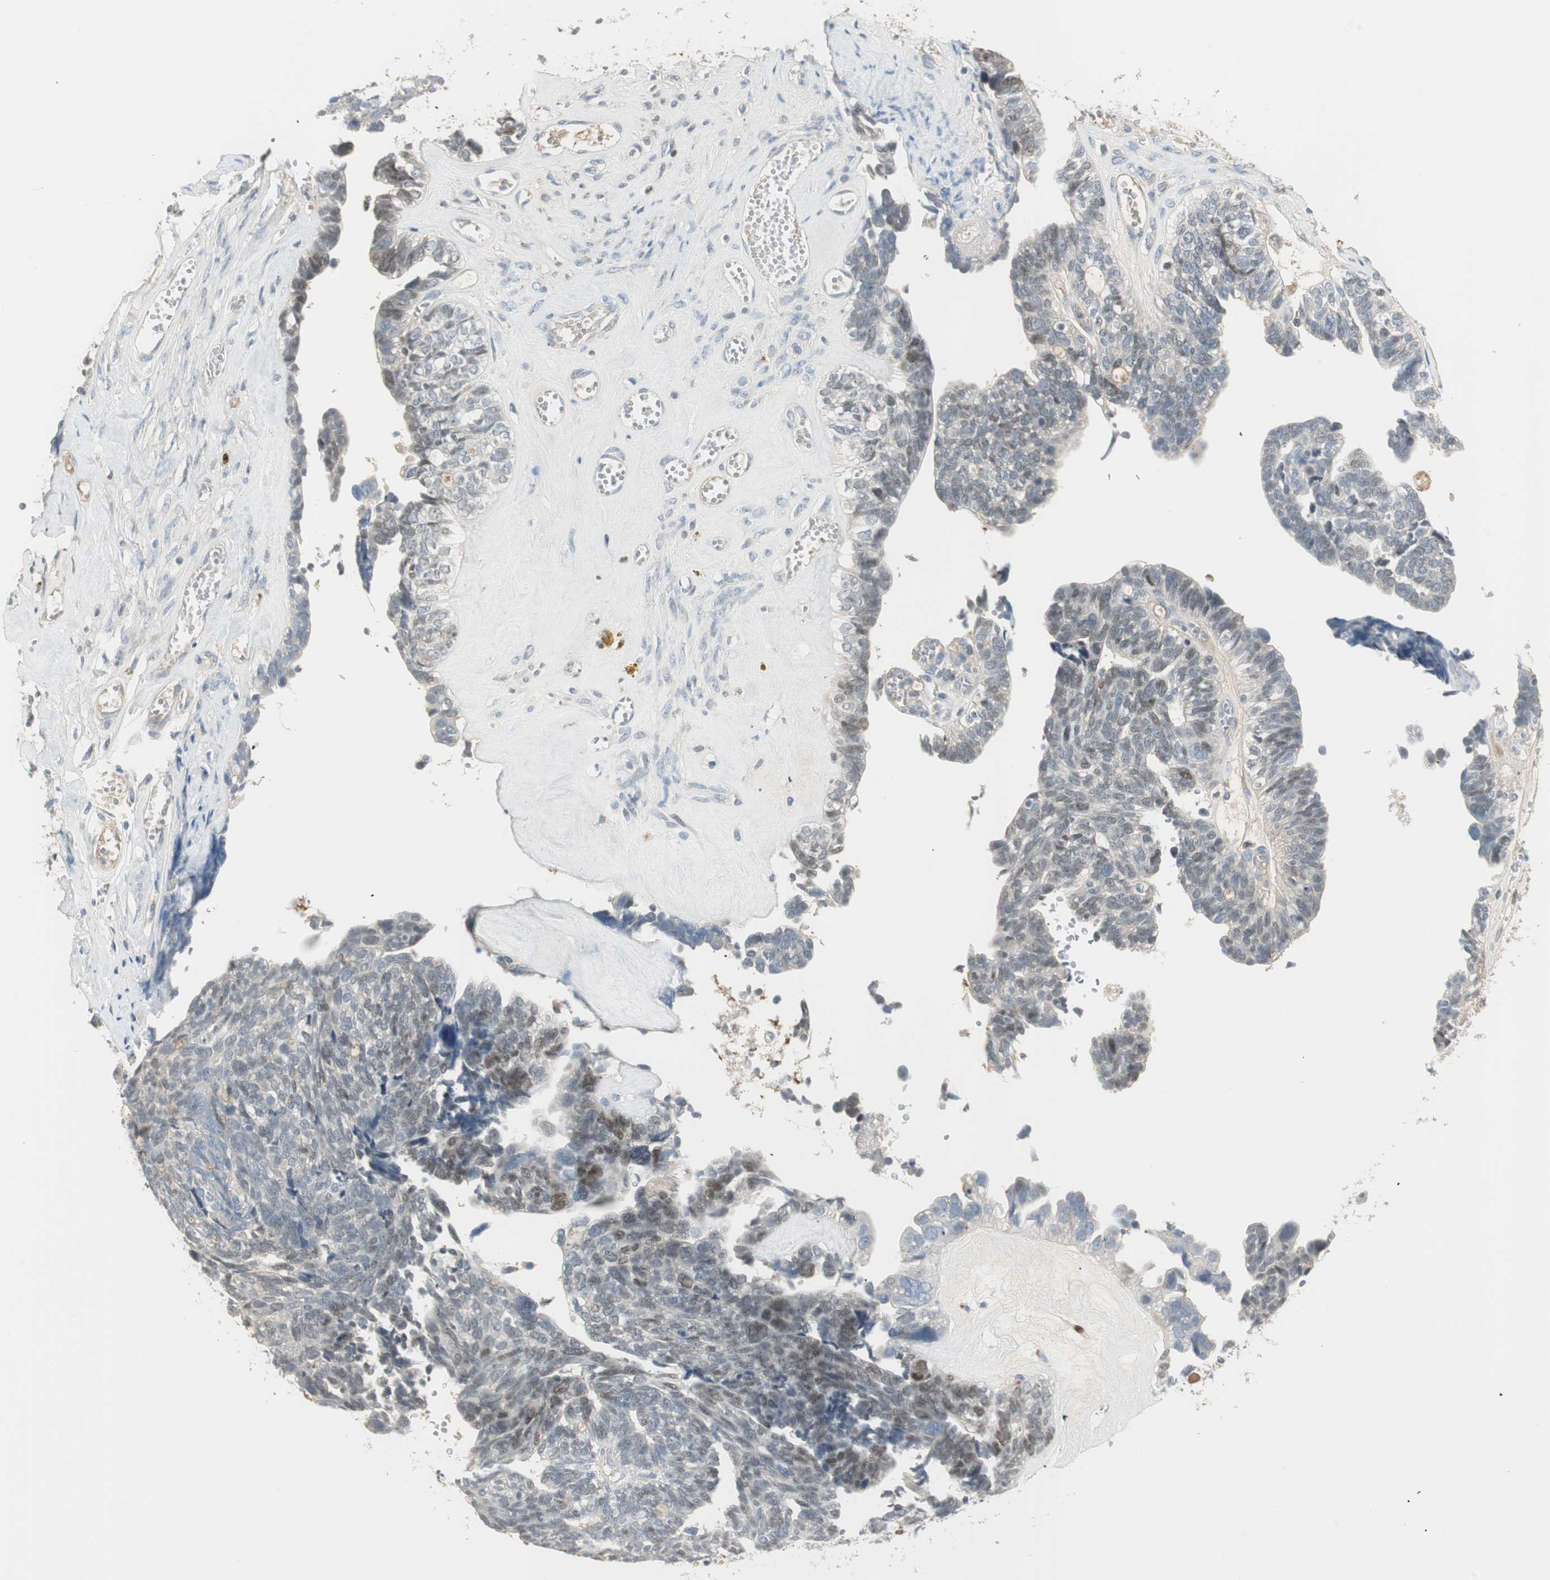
{"staining": {"intensity": "weak", "quantity": "25%-75%", "location": "nuclear"}, "tissue": "ovarian cancer", "cell_type": "Tumor cells", "image_type": "cancer", "snomed": [{"axis": "morphology", "description": "Cystadenocarcinoma, serous, NOS"}, {"axis": "topography", "description": "Ovary"}], "caption": "Protein expression analysis of ovarian cancer (serous cystadenocarcinoma) displays weak nuclear expression in about 25%-75% of tumor cells.", "gene": "RUNX2", "patient": {"sex": "female", "age": 79}}